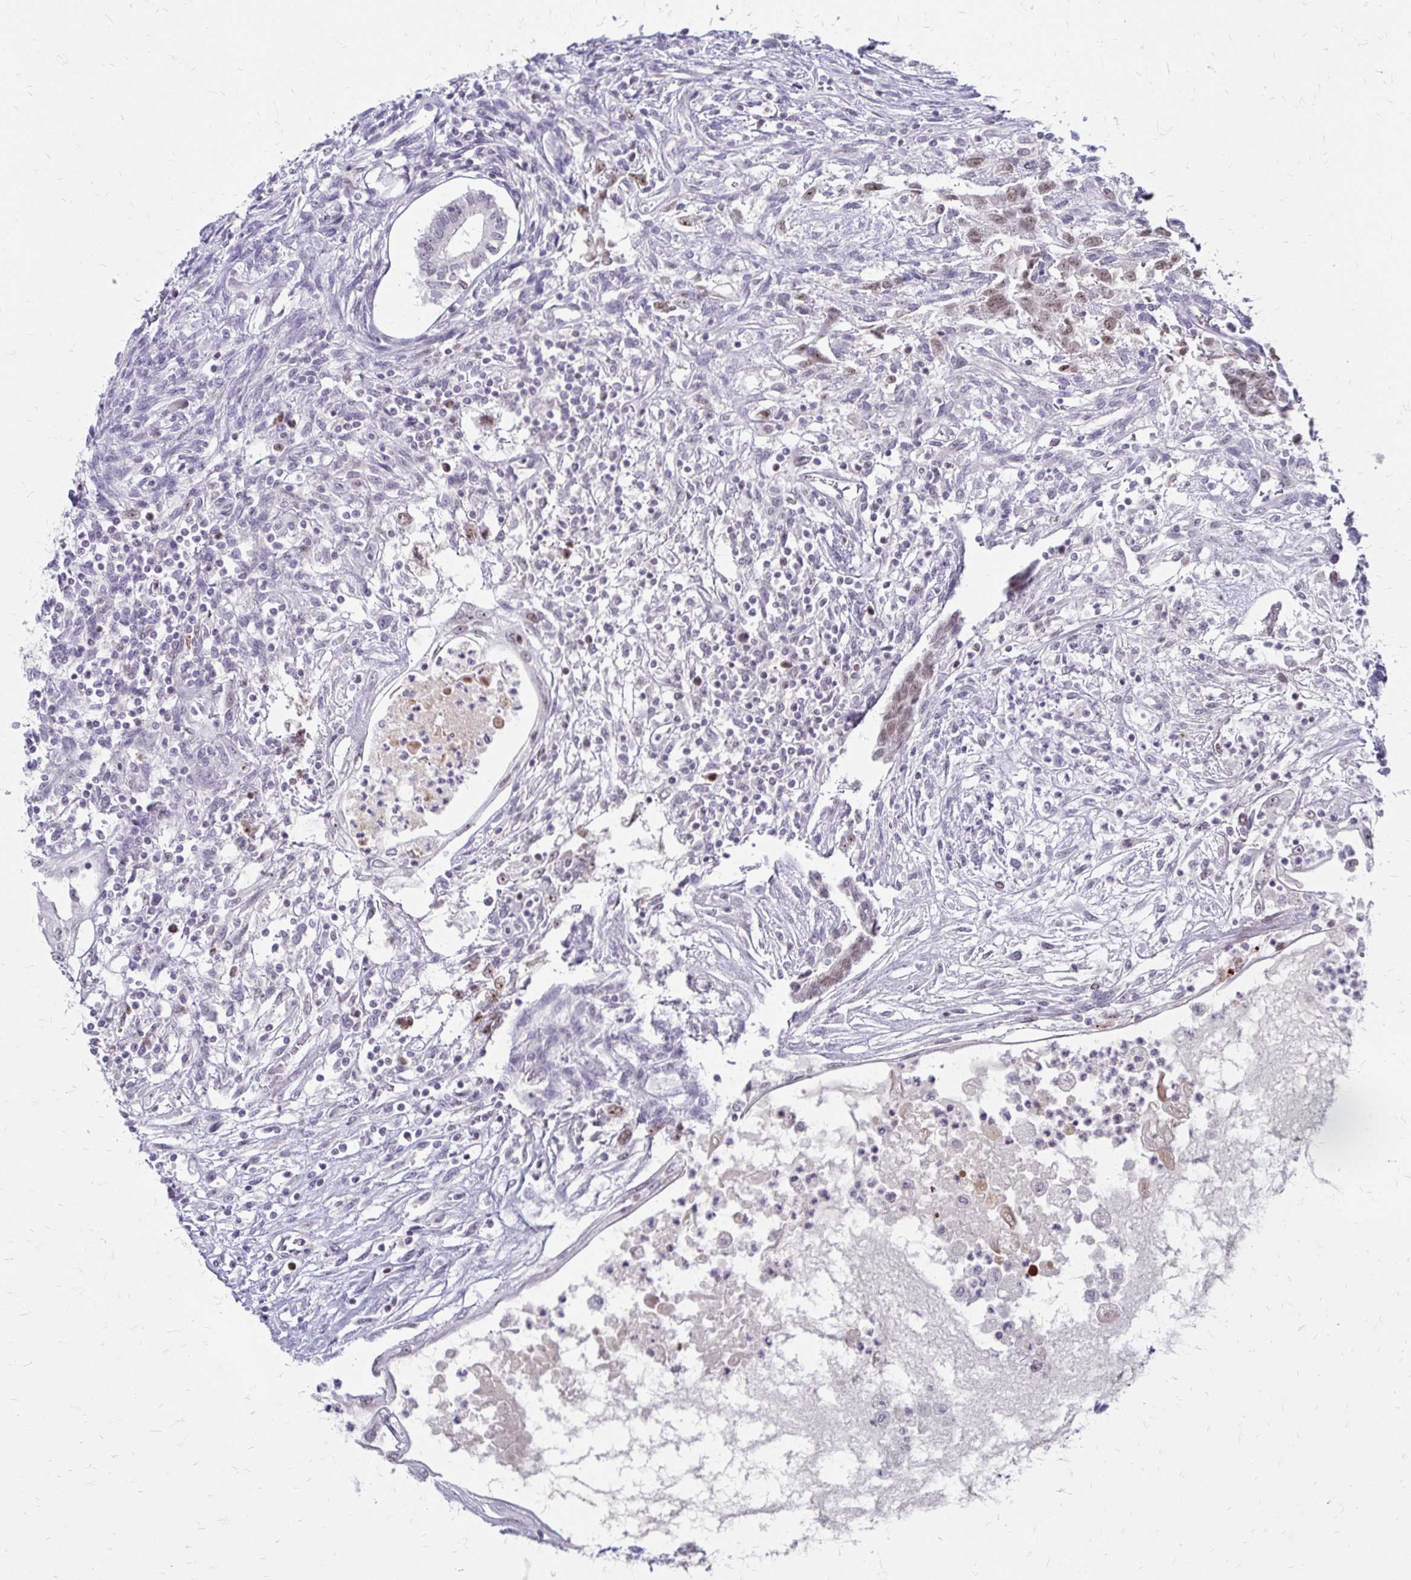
{"staining": {"intensity": "weak", "quantity": "<25%", "location": "nuclear"}, "tissue": "testis cancer", "cell_type": "Tumor cells", "image_type": "cancer", "snomed": [{"axis": "morphology", "description": "Carcinoma, Embryonal, NOS"}, {"axis": "topography", "description": "Testis"}], "caption": "Tumor cells are negative for protein expression in human testis embryonal carcinoma.", "gene": "EED", "patient": {"sex": "male", "age": 37}}